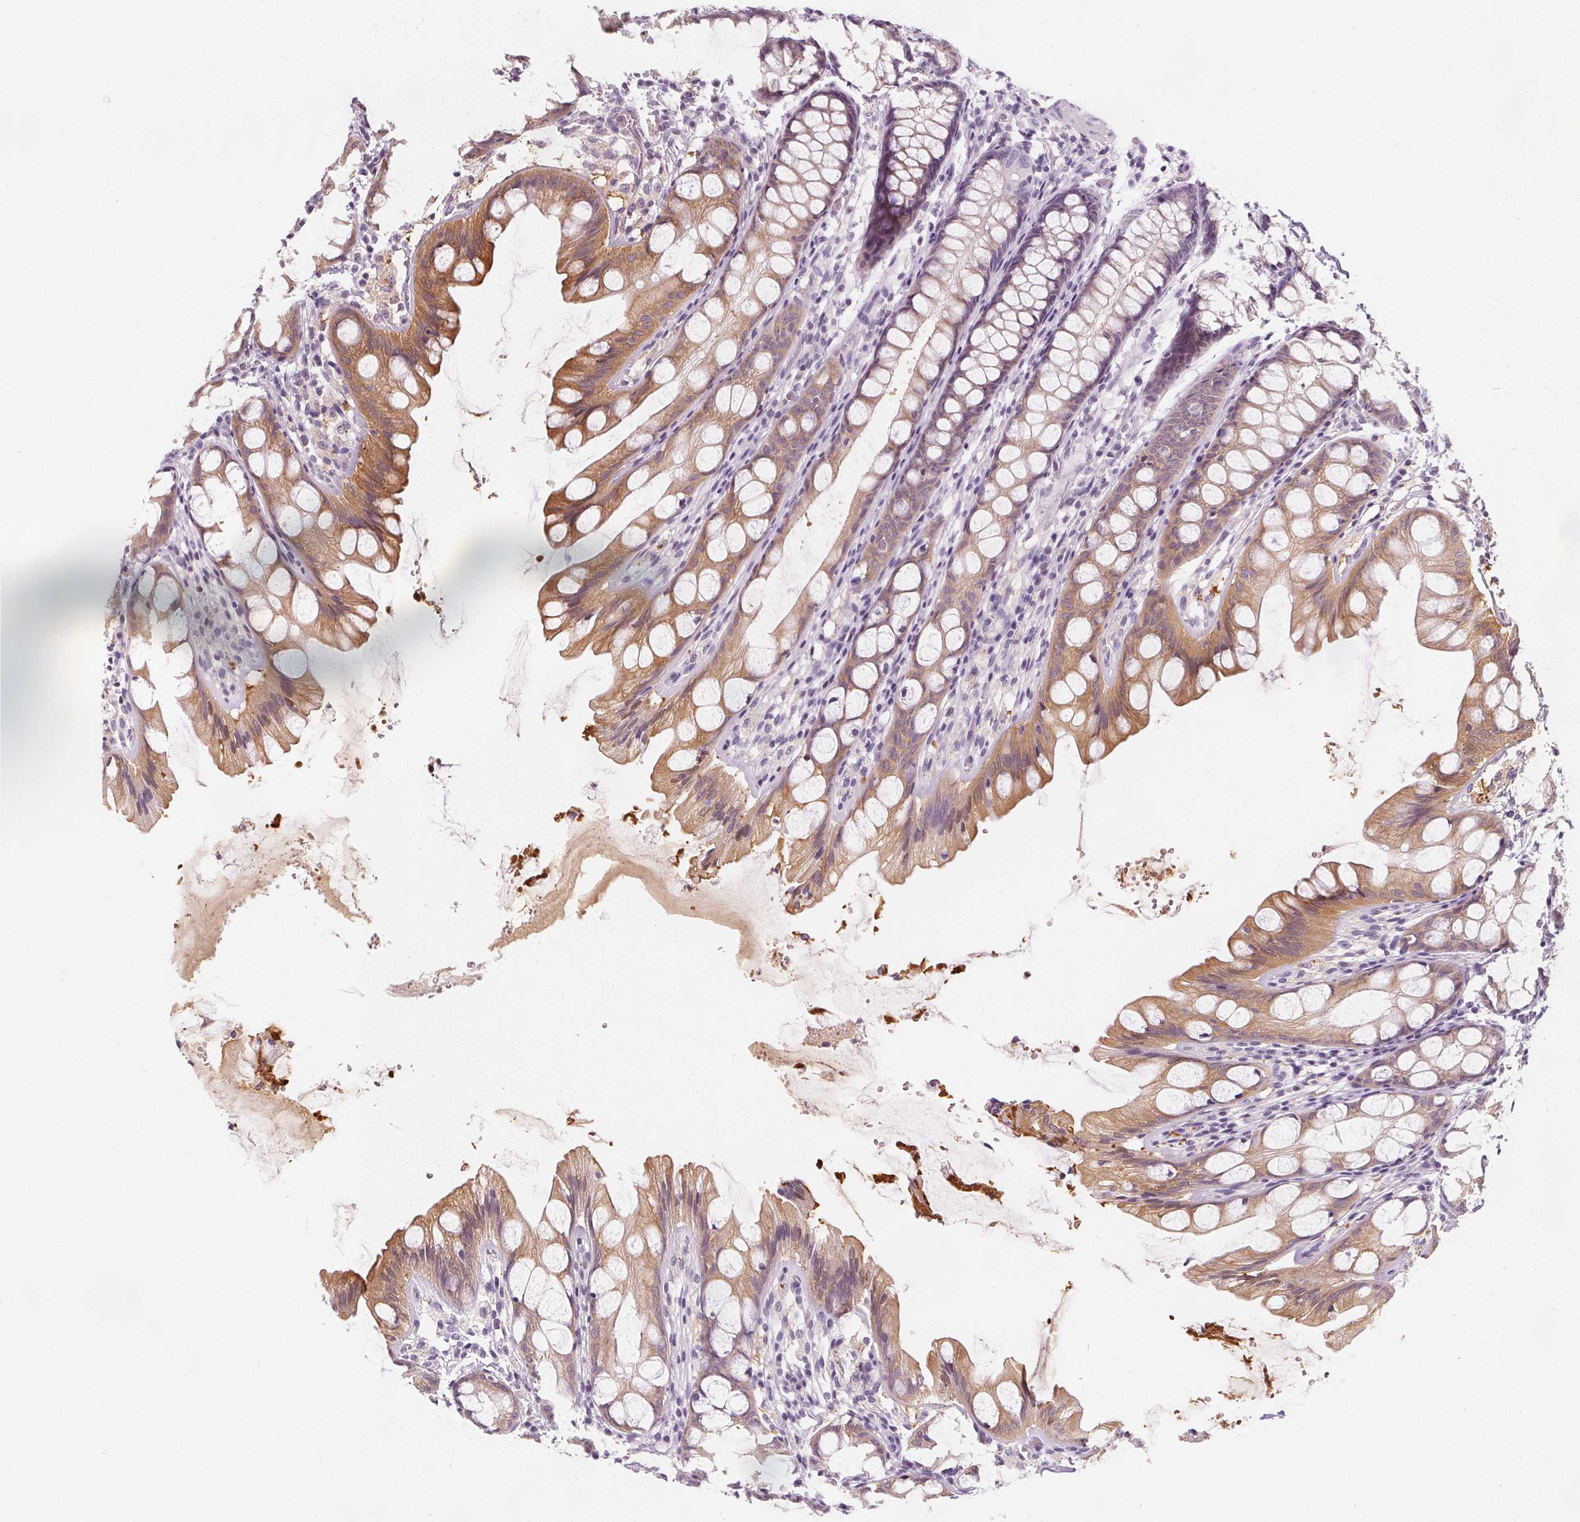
{"staining": {"intensity": "negative", "quantity": "none", "location": "none"}, "tissue": "colon", "cell_type": "Endothelial cells", "image_type": "normal", "snomed": [{"axis": "morphology", "description": "Normal tissue, NOS"}, {"axis": "topography", "description": "Colon"}], "caption": "Endothelial cells show no significant positivity in unremarkable colon. Brightfield microscopy of immunohistochemistry stained with DAB (brown) and hematoxylin (blue), captured at high magnification.", "gene": "UGP2", "patient": {"sex": "male", "age": 47}}